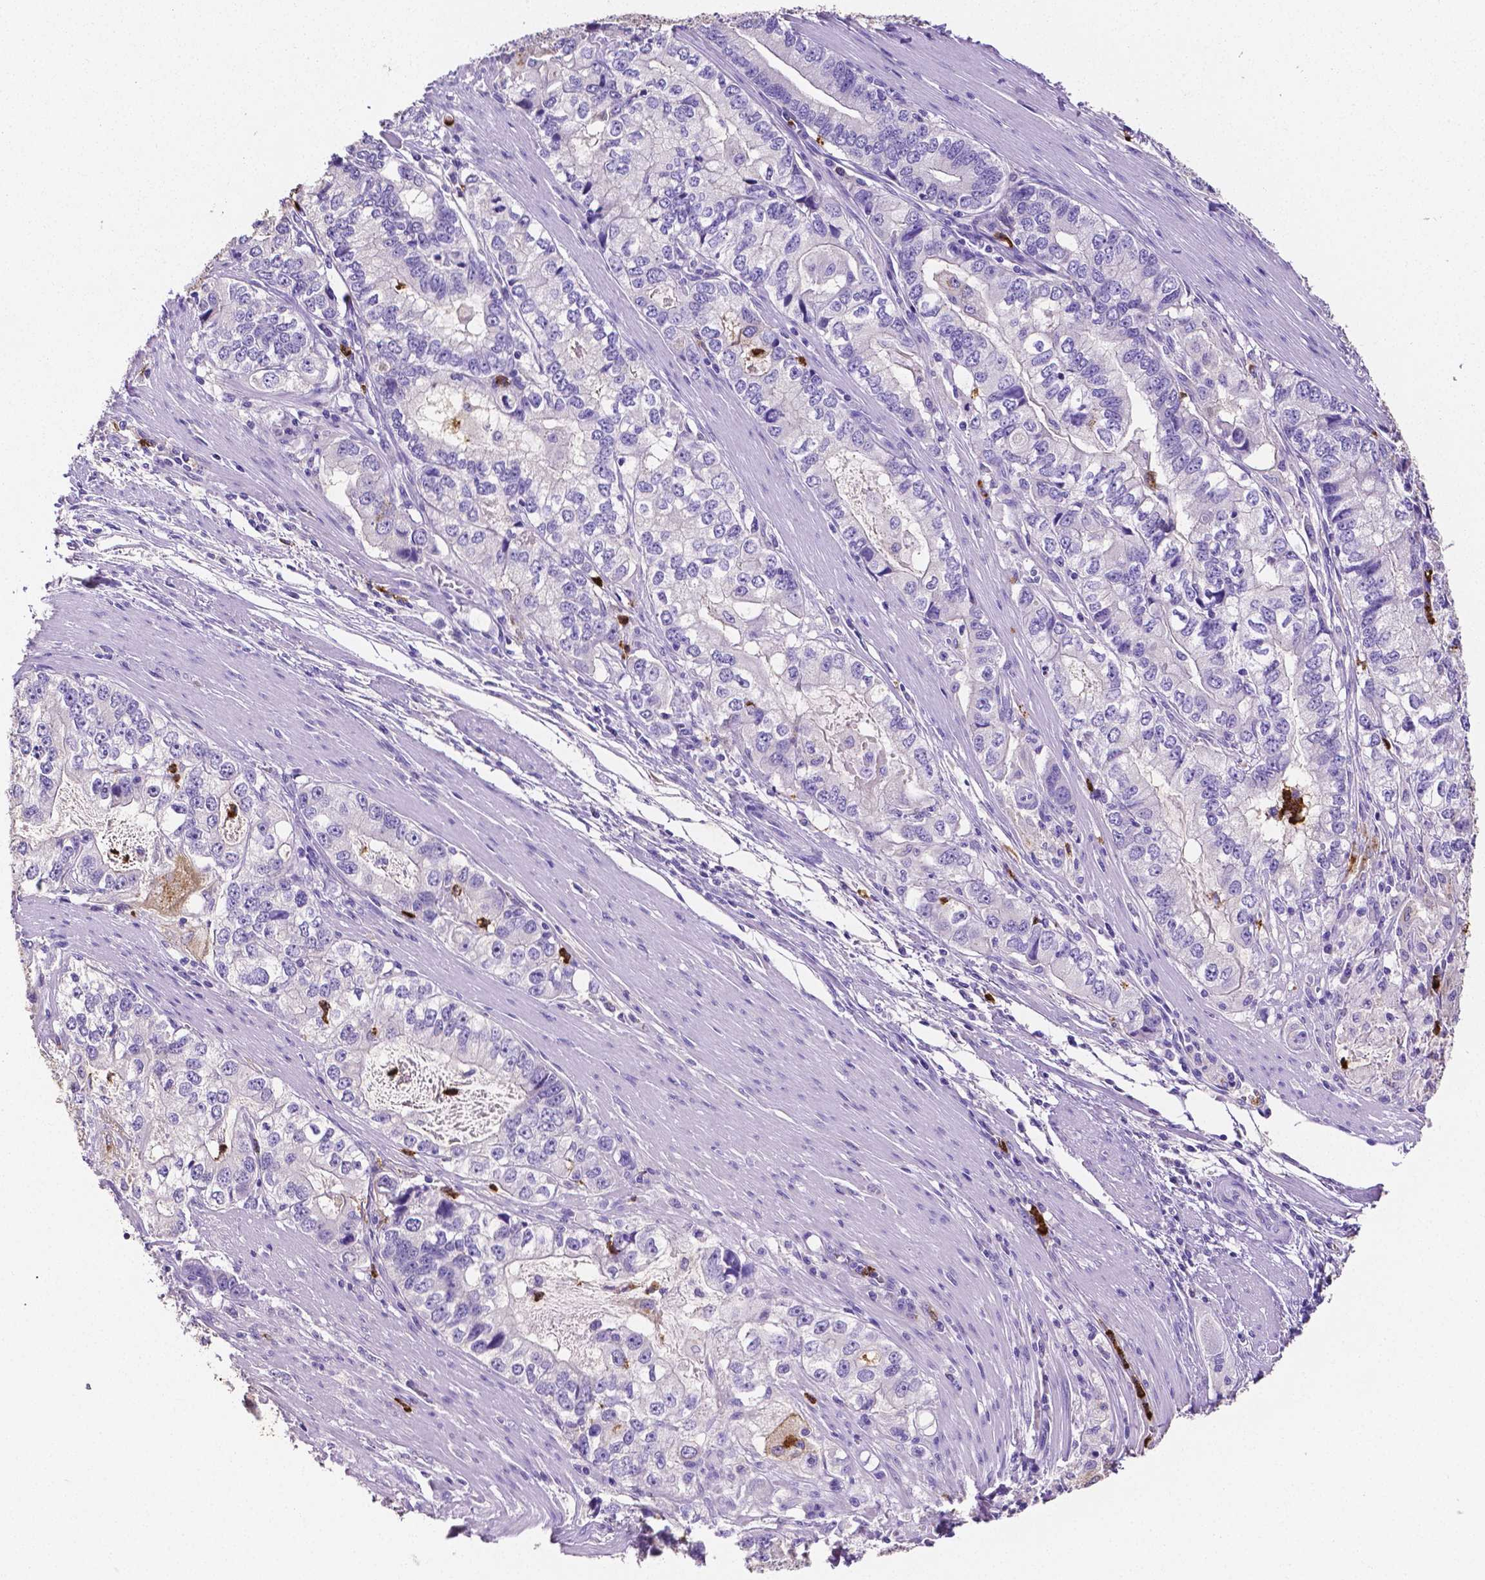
{"staining": {"intensity": "negative", "quantity": "none", "location": "none"}, "tissue": "stomach cancer", "cell_type": "Tumor cells", "image_type": "cancer", "snomed": [{"axis": "morphology", "description": "Adenocarcinoma, NOS"}, {"axis": "topography", "description": "Stomach, lower"}], "caption": "There is no significant positivity in tumor cells of stomach adenocarcinoma.", "gene": "MMP9", "patient": {"sex": "female", "age": 72}}